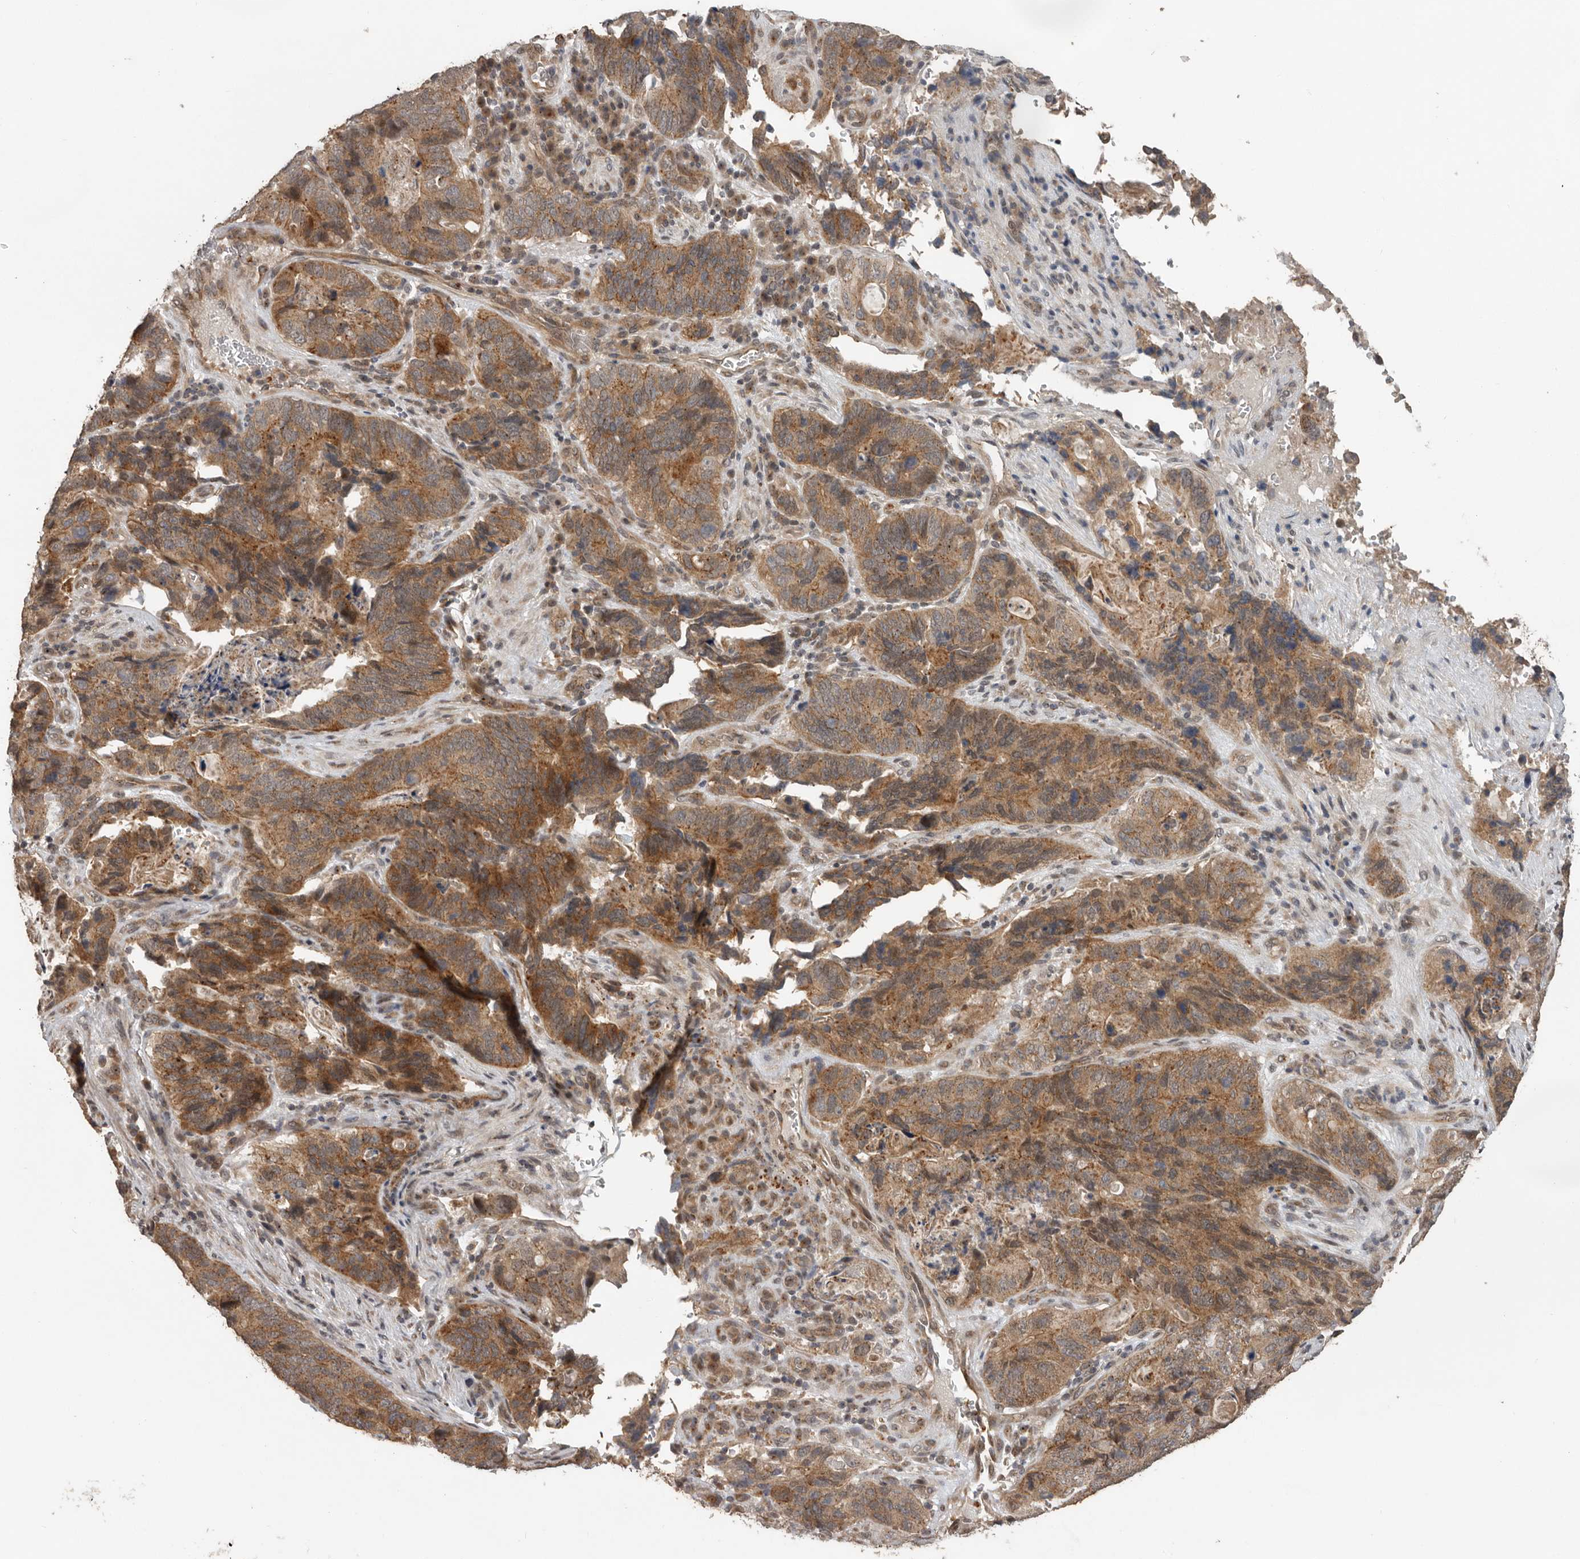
{"staining": {"intensity": "moderate", "quantity": ">75%", "location": "cytoplasmic/membranous"}, "tissue": "stomach cancer", "cell_type": "Tumor cells", "image_type": "cancer", "snomed": [{"axis": "morphology", "description": "Normal tissue, NOS"}, {"axis": "morphology", "description": "Adenocarcinoma, NOS"}, {"axis": "topography", "description": "Stomach"}], "caption": "Stomach cancer (adenocarcinoma) stained with immunohistochemistry (IHC) displays moderate cytoplasmic/membranous staining in about >75% of tumor cells. (DAB IHC, brown staining for protein, blue staining for nuclei).", "gene": "CEP350", "patient": {"sex": "female", "age": 89}}